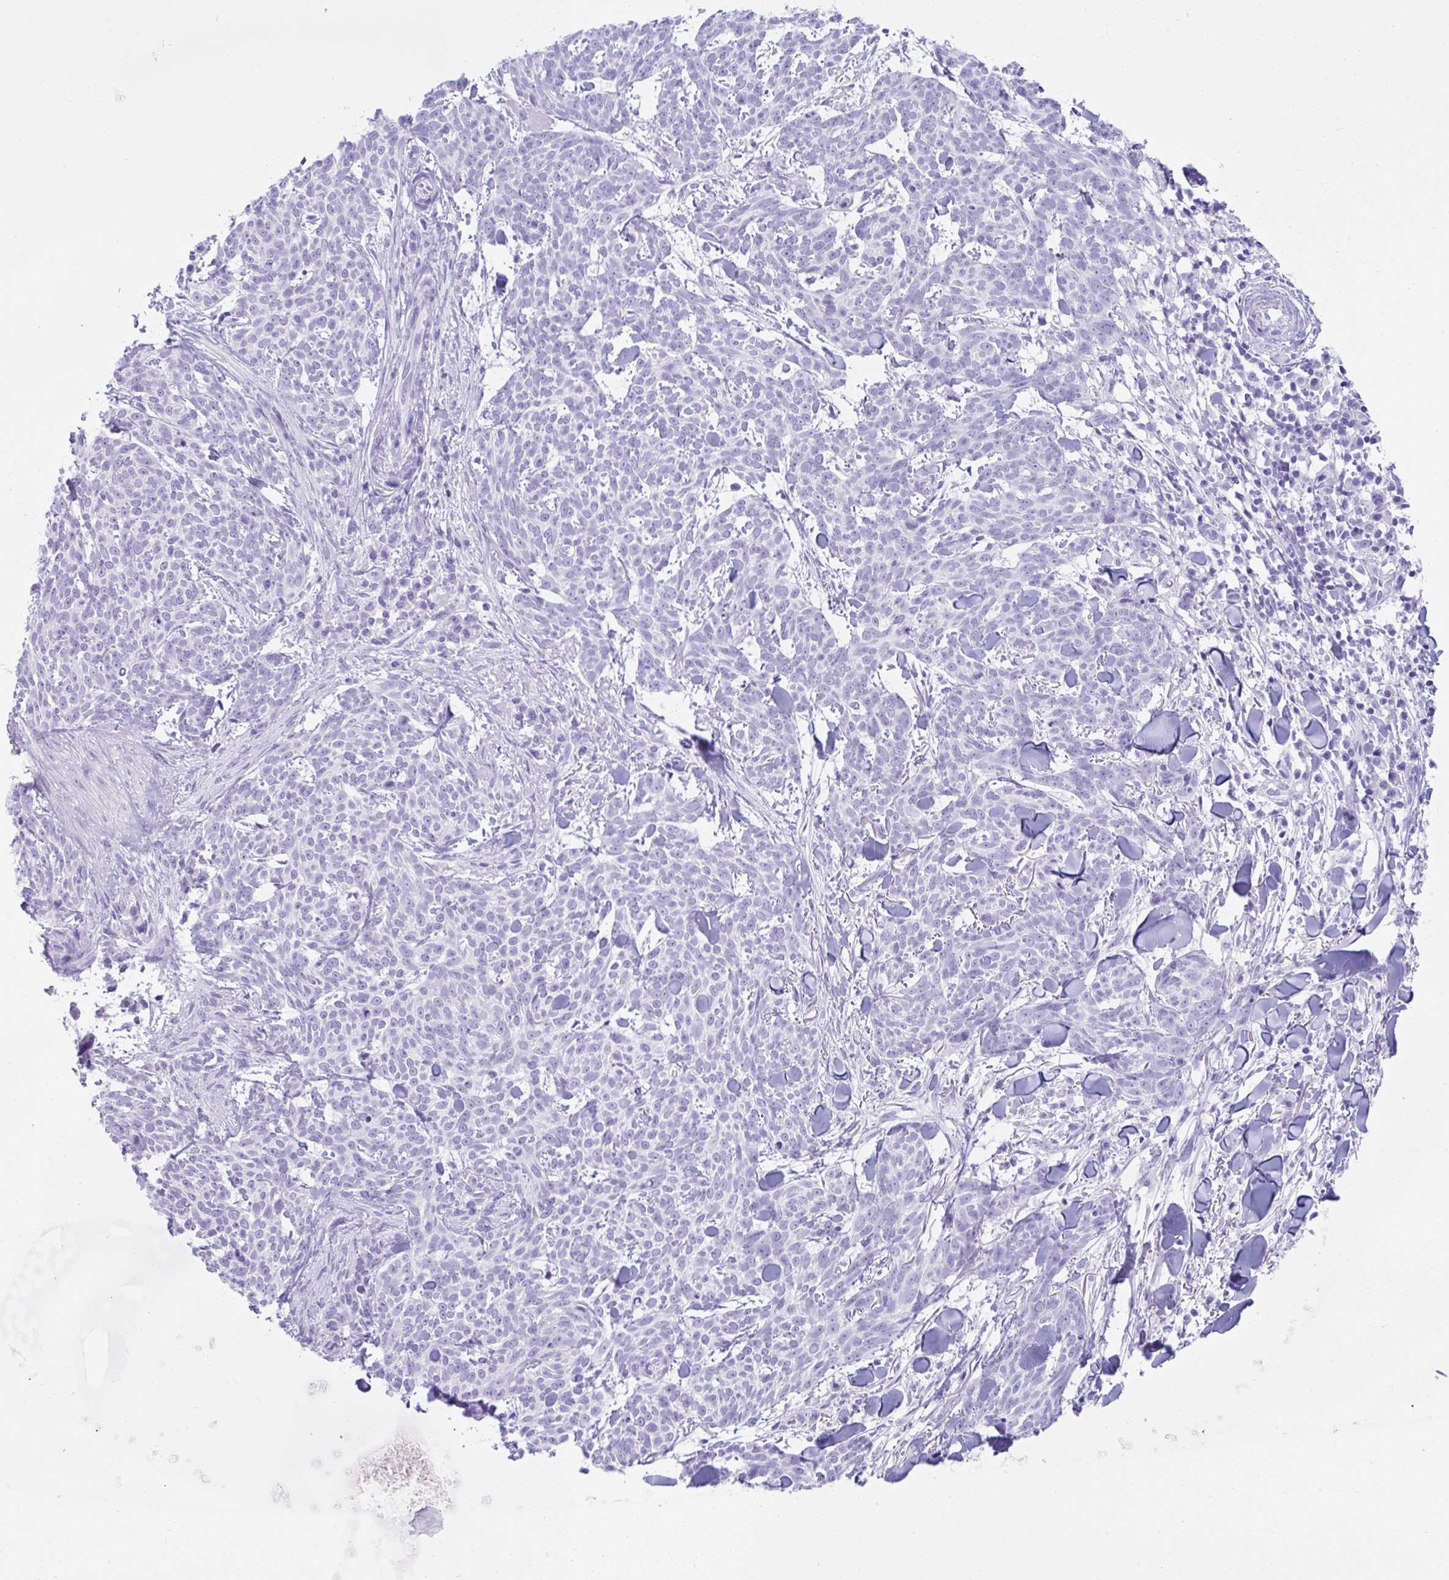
{"staining": {"intensity": "negative", "quantity": "none", "location": "none"}, "tissue": "skin cancer", "cell_type": "Tumor cells", "image_type": "cancer", "snomed": [{"axis": "morphology", "description": "Basal cell carcinoma"}, {"axis": "topography", "description": "Skin"}], "caption": "Tumor cells show no significant staining in basal cell carcinoma (skin).", "gene": "PSCA", "patient": {"sex": "female", "age": 93}}